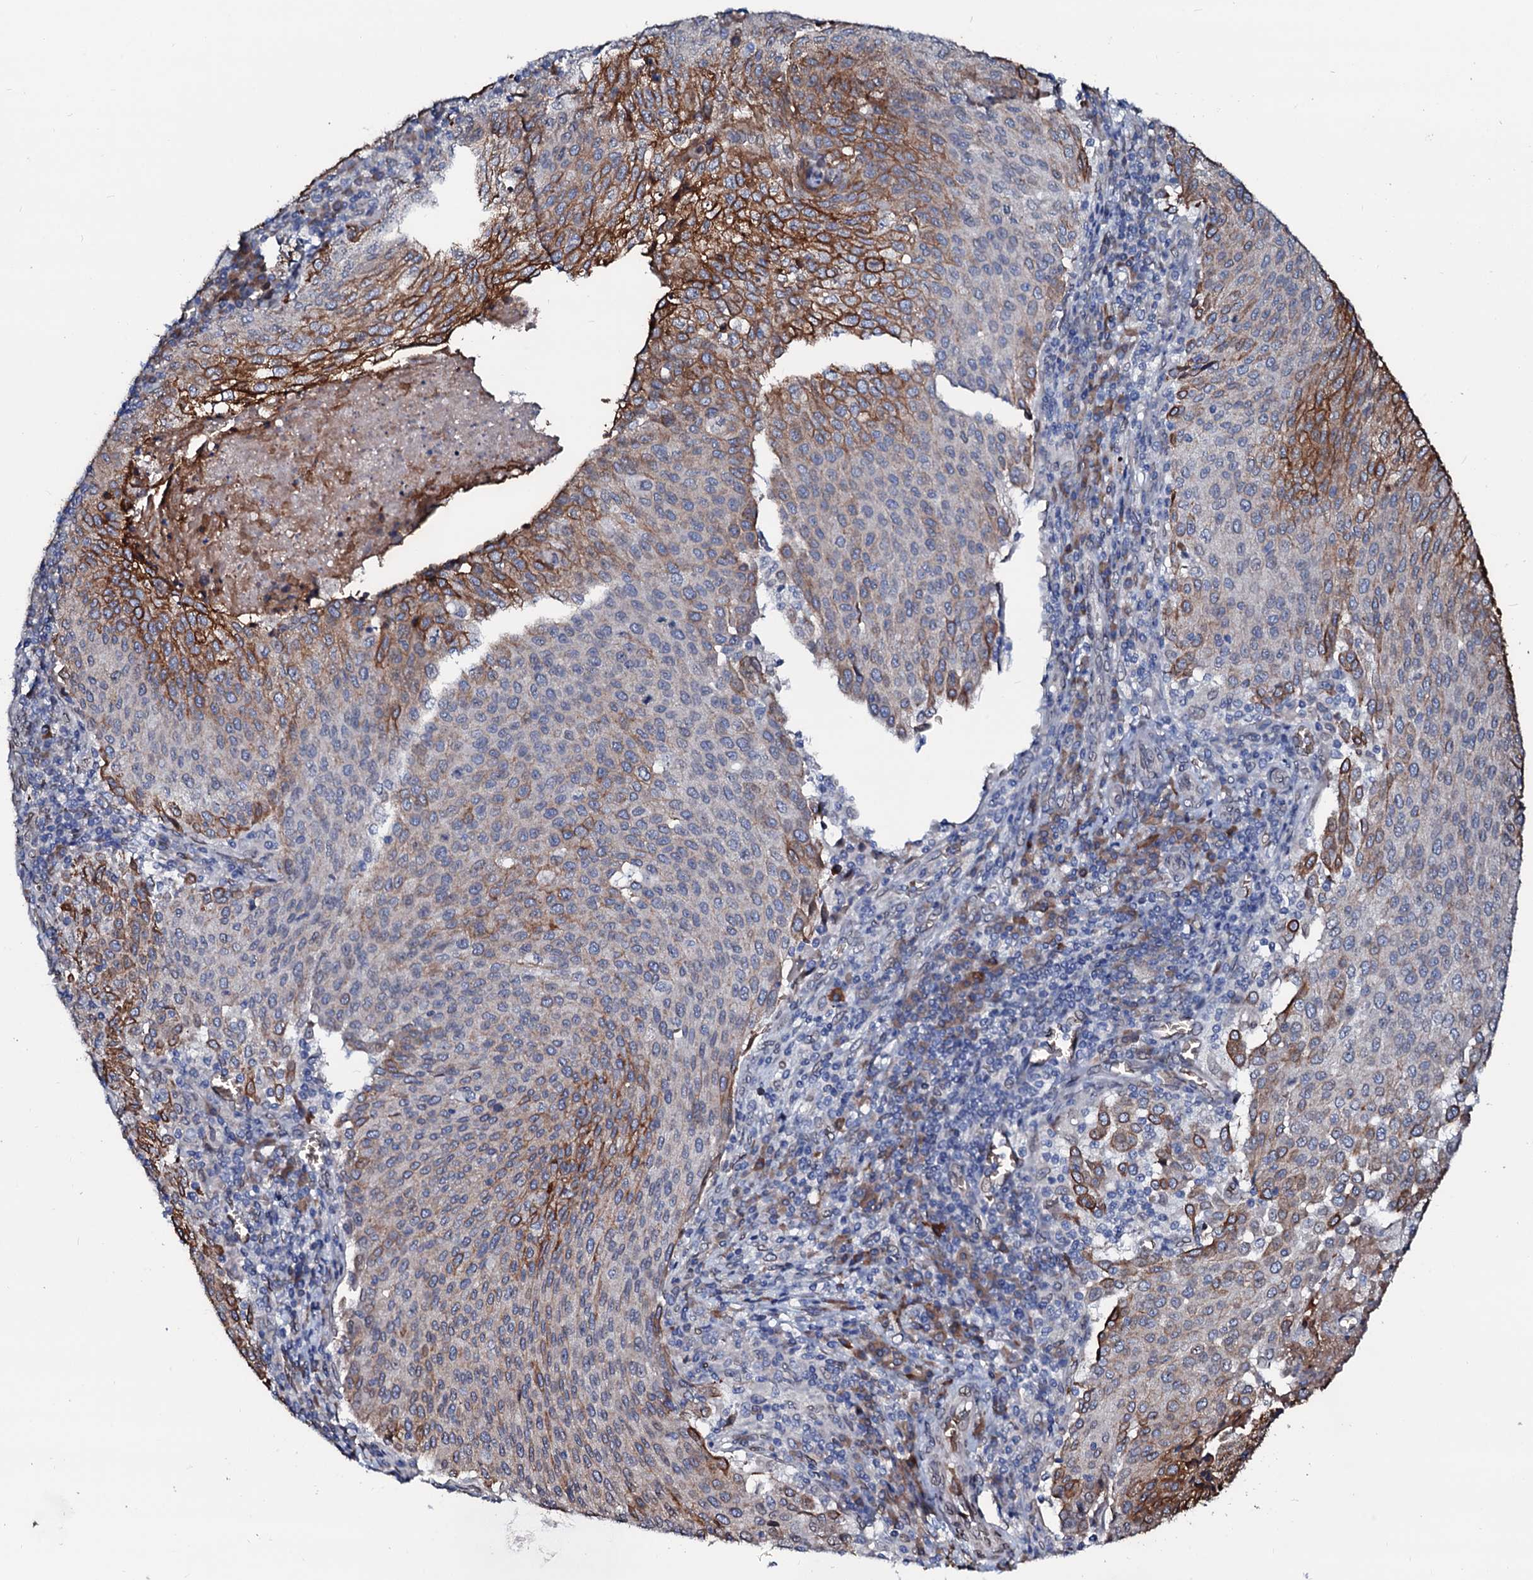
{"staining": {"intensity": "moderate", "quantity": ">75%", "location": "cytoplasmic/membranous"}, "tissue": "cervical cancer", "cell_type": "Tumor cells", "image_type": "cancer", "snomed": [{"axis": "morphology", "description": "Squamous cell carcinoma, NOS"}, {"axis": "topography", "description": "Cervix"}], "caption": "Moderate cytoplasmic/membranous protein expression is seen in about >75% of tumor cells in squamous cell carcinoma (cervical).", "gene": "NRP2", "patient": {"sex": "female", "age": 46}}